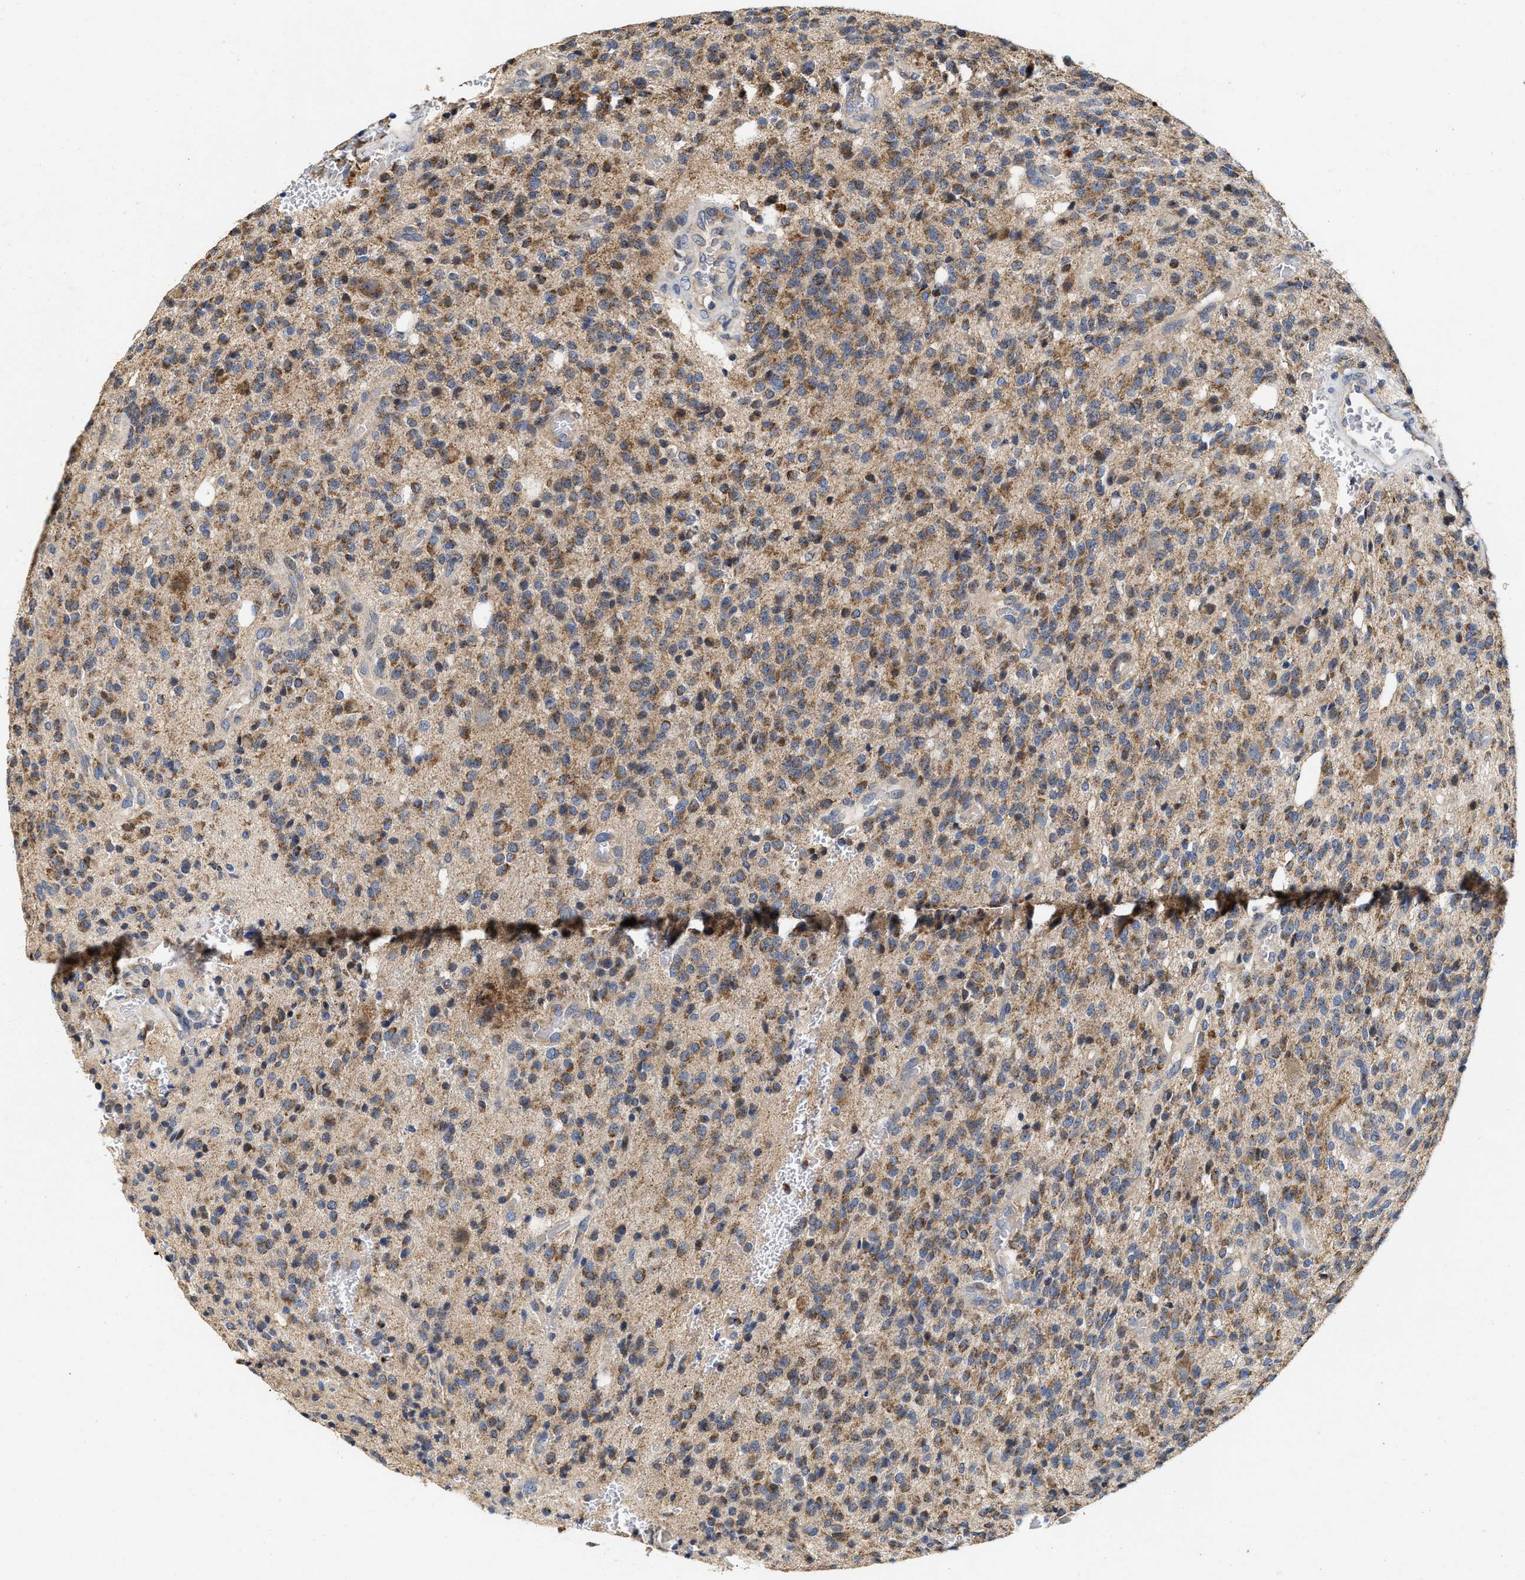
{"staining": {"intensity": "moderate", "quantity": "25%-75%", "location": "cytoplasmic/membranous"}, "tissue": "glioma", "cell_type": "Tumor cells", "image_type": "cancer", "snomed": [{"axis": "morphology", "description": "Glioma, malignant, High grade"}, {"axis": "topography", "description": "Brain"}], "caption": "DAB (3,3'-diaminobenzidine) immunohistochemical staining of glioma exhibits moderate cytoplasmic/membranous protein staining in approximately 25%-75% of tumor cells. The staining was performed using DAB (3,3'-diaminobenzidine) to visualize the protein expression in brown, while the nuclei were stained in blue with hematoxylin (Magnification: 20x).", "gene": "SCYL2", "patient": {"sex": "male", "age": 34}}